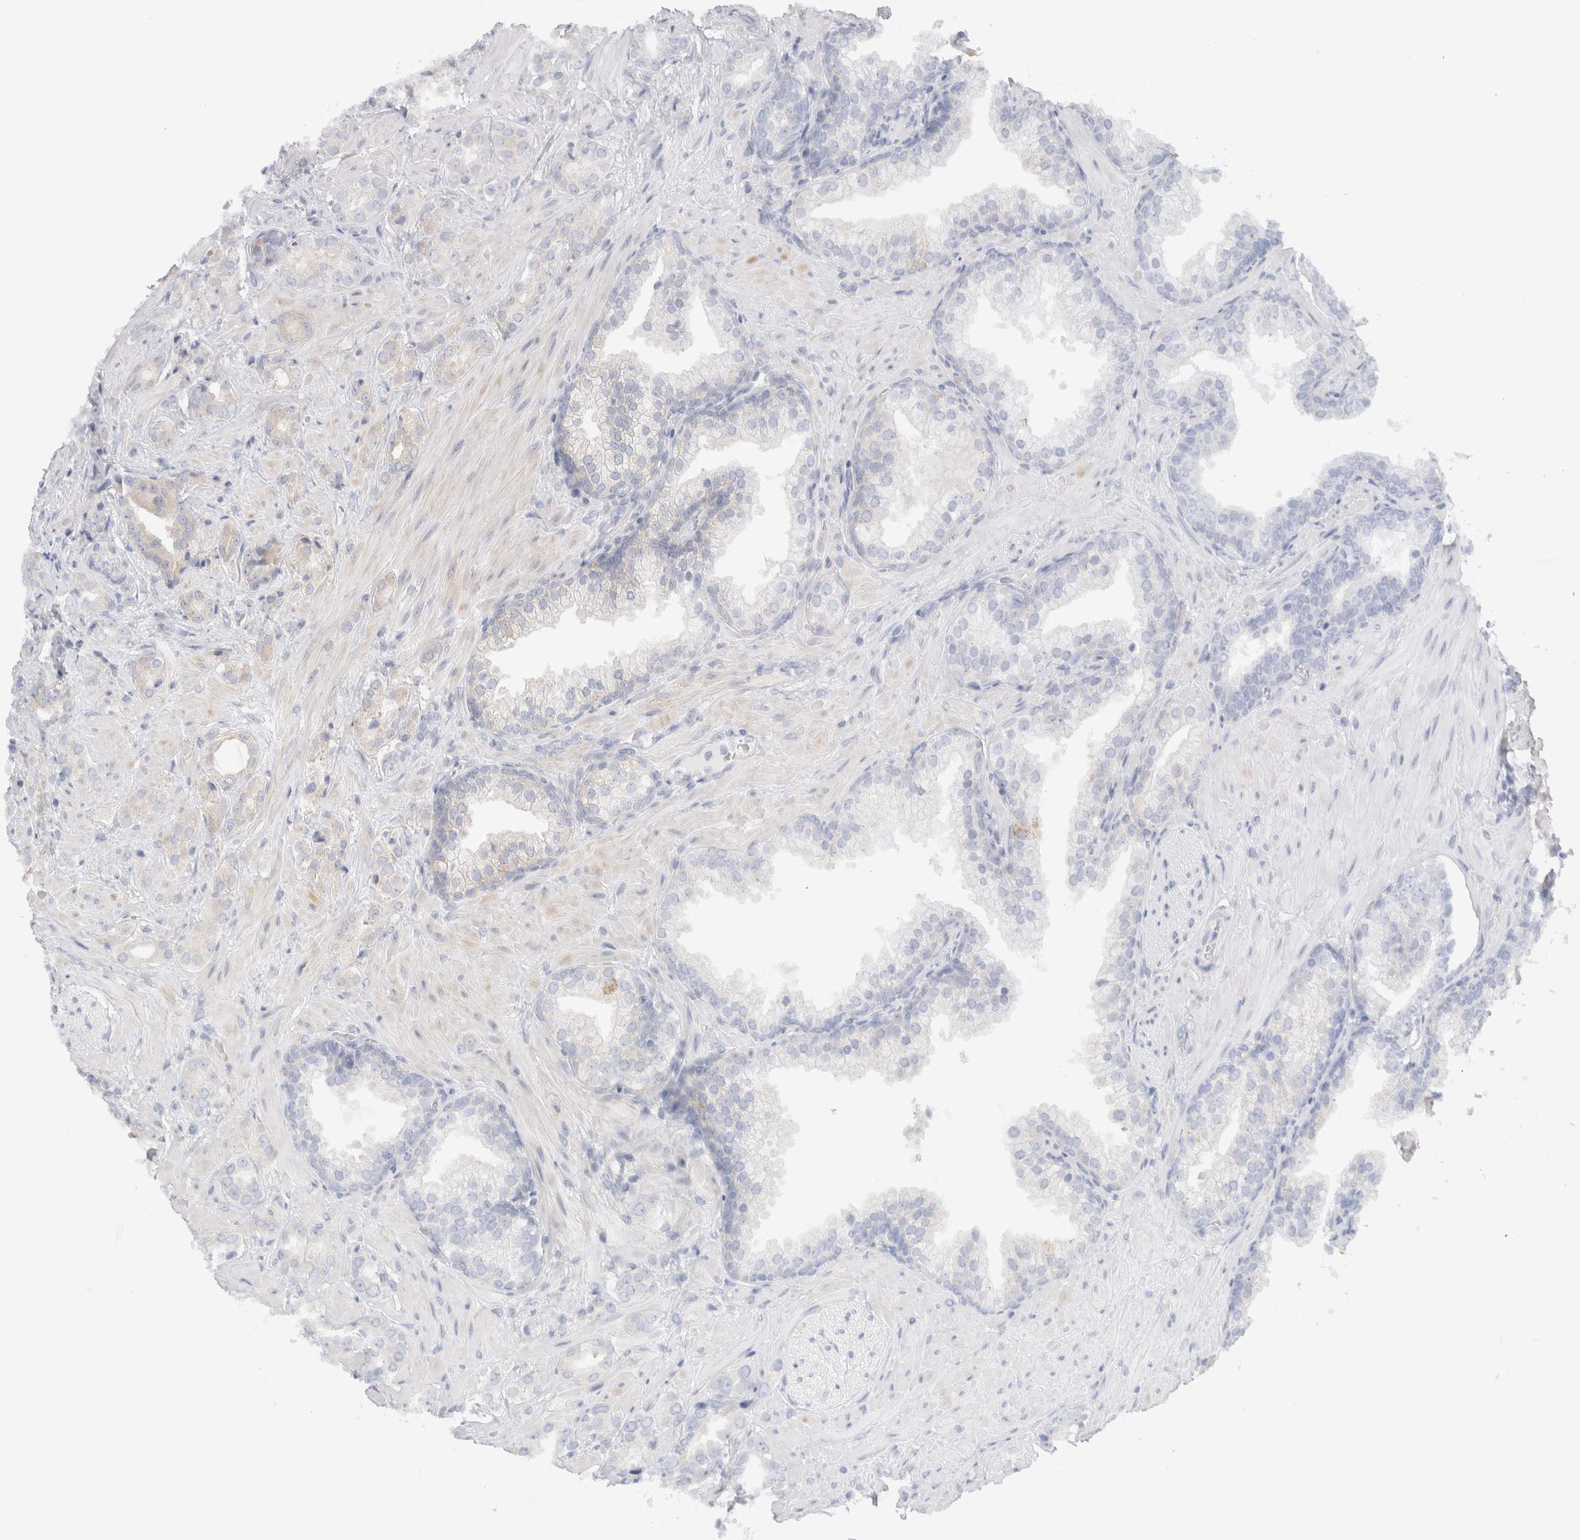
{"staining": {"intensity": "negative", "quantity": "none", "location": "none"}, "tissue": "prostate cancer", "cell_type": "Tumor cells", "image_type": "cancer", "snomed": [{"axis": "morphology", "description": "Adenocarcinoma, High grade"}, {"axis": "topography", "description": "Prostate"}], "caption": "The immunohistochemistry (IHC) histopathology image has no significant positivity in tumor cells of prostate adenocarcinoma (high-grade) tissue. (DAB immunohistochemistry (IHC), high magnification).", "gene": "NDOR1", "patient": {"sex": "male", "age": 64}}